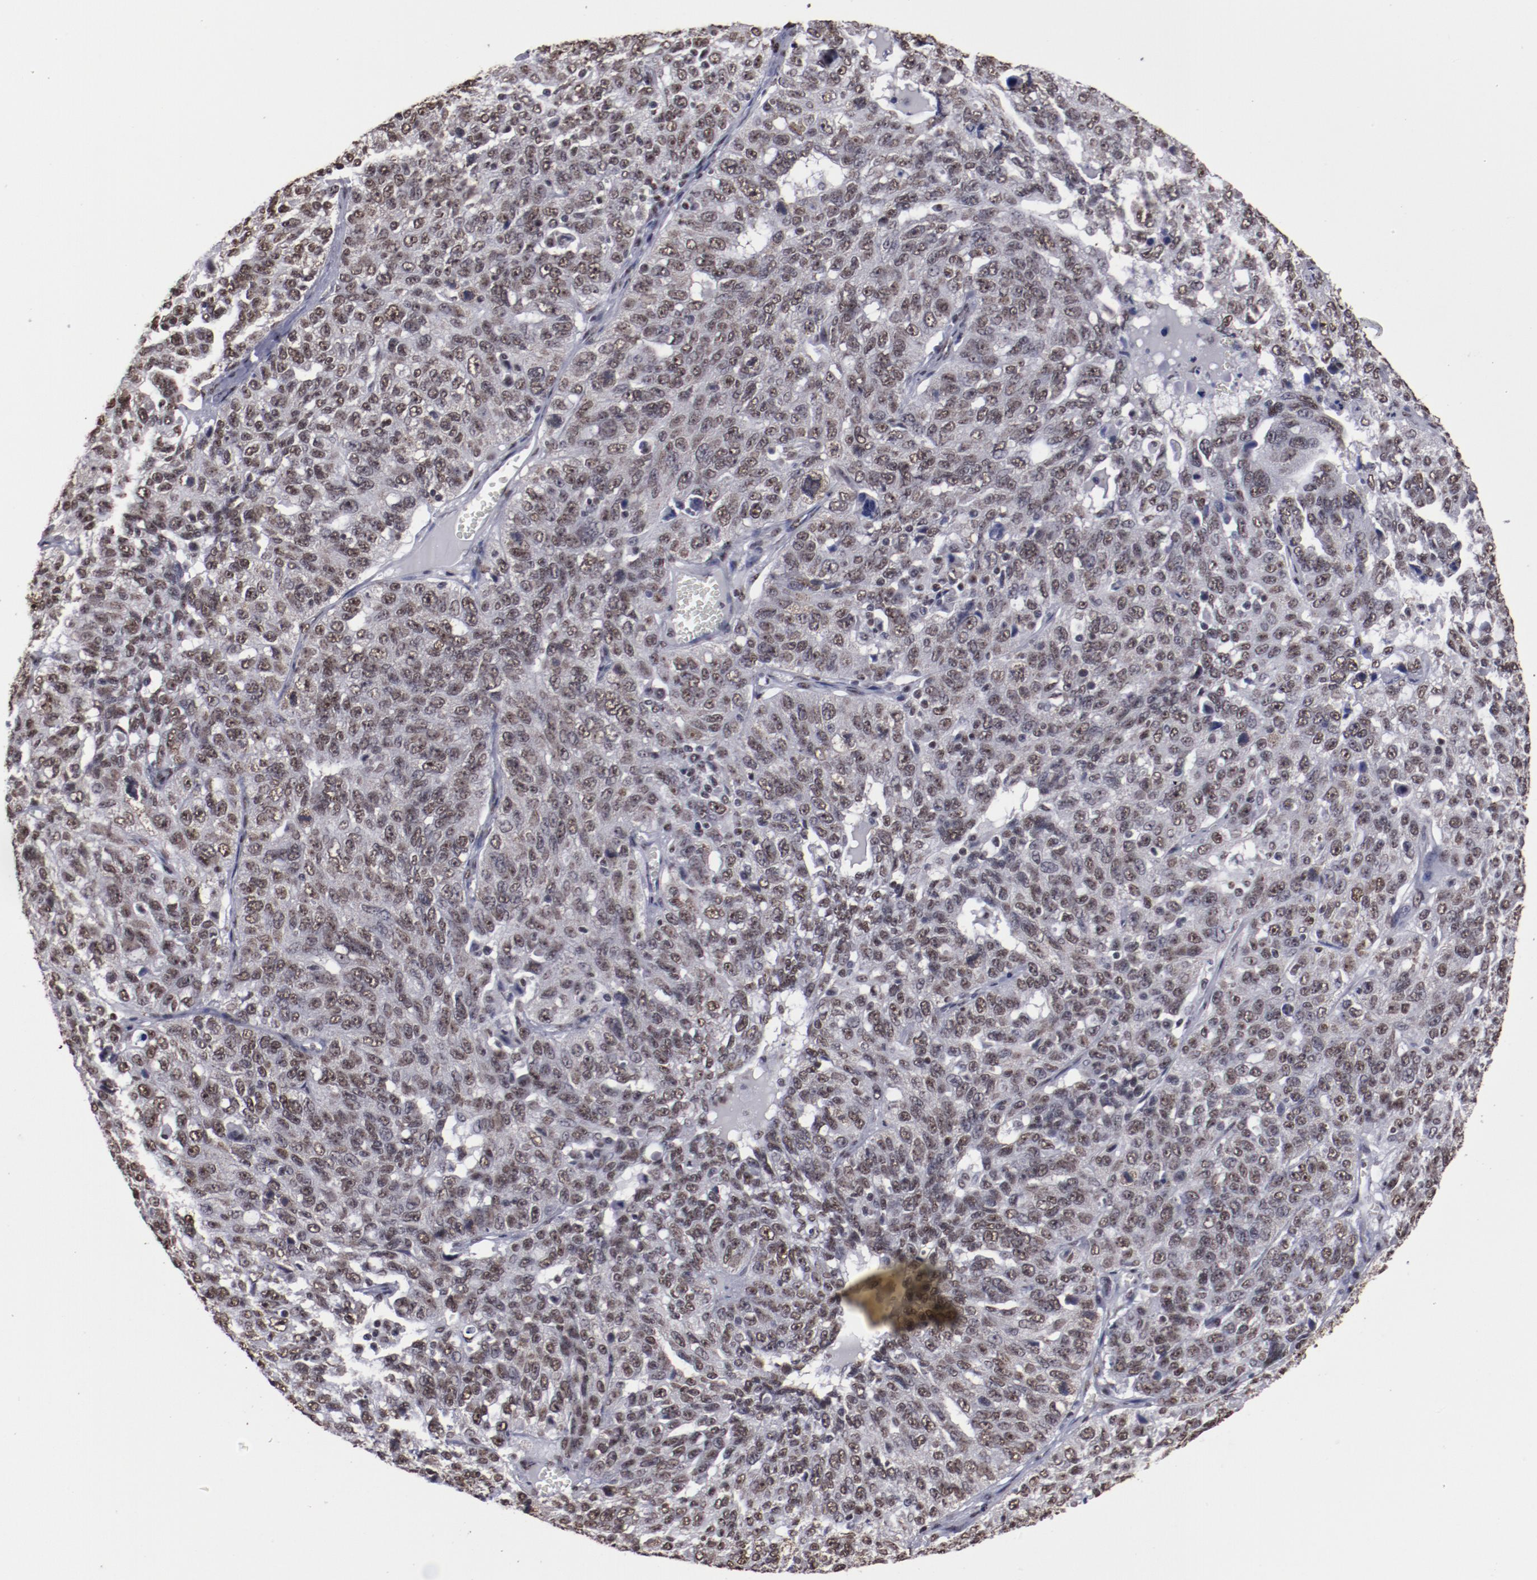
{"staining": {"intensity": "moderate", "quantity": ">75%", "location": "nuclear"}, "tissue": "ovarian cancer", "cell_type": "Tumor cells", "image_type": "cancer", "snomed": [{"axis": "morphology", "description": "Cystadenocarcinoma, serous, NOS"}, {"axis": "topography", "description": "Ovary"}], "caption": "Immunohistochemistry (IHC) micrograph of neoplastic tissue: human ovarian cancer (serous cystadenocarcinoma) stained using immunohistochemistry demonstrates medium levels of moderate protein expression localized specifically in the nuclear of tumor cells, appearing as a nuclear brown color.", "gene": "HNRNPA2B1", "patient": {"sex": "female", "age": 71}}